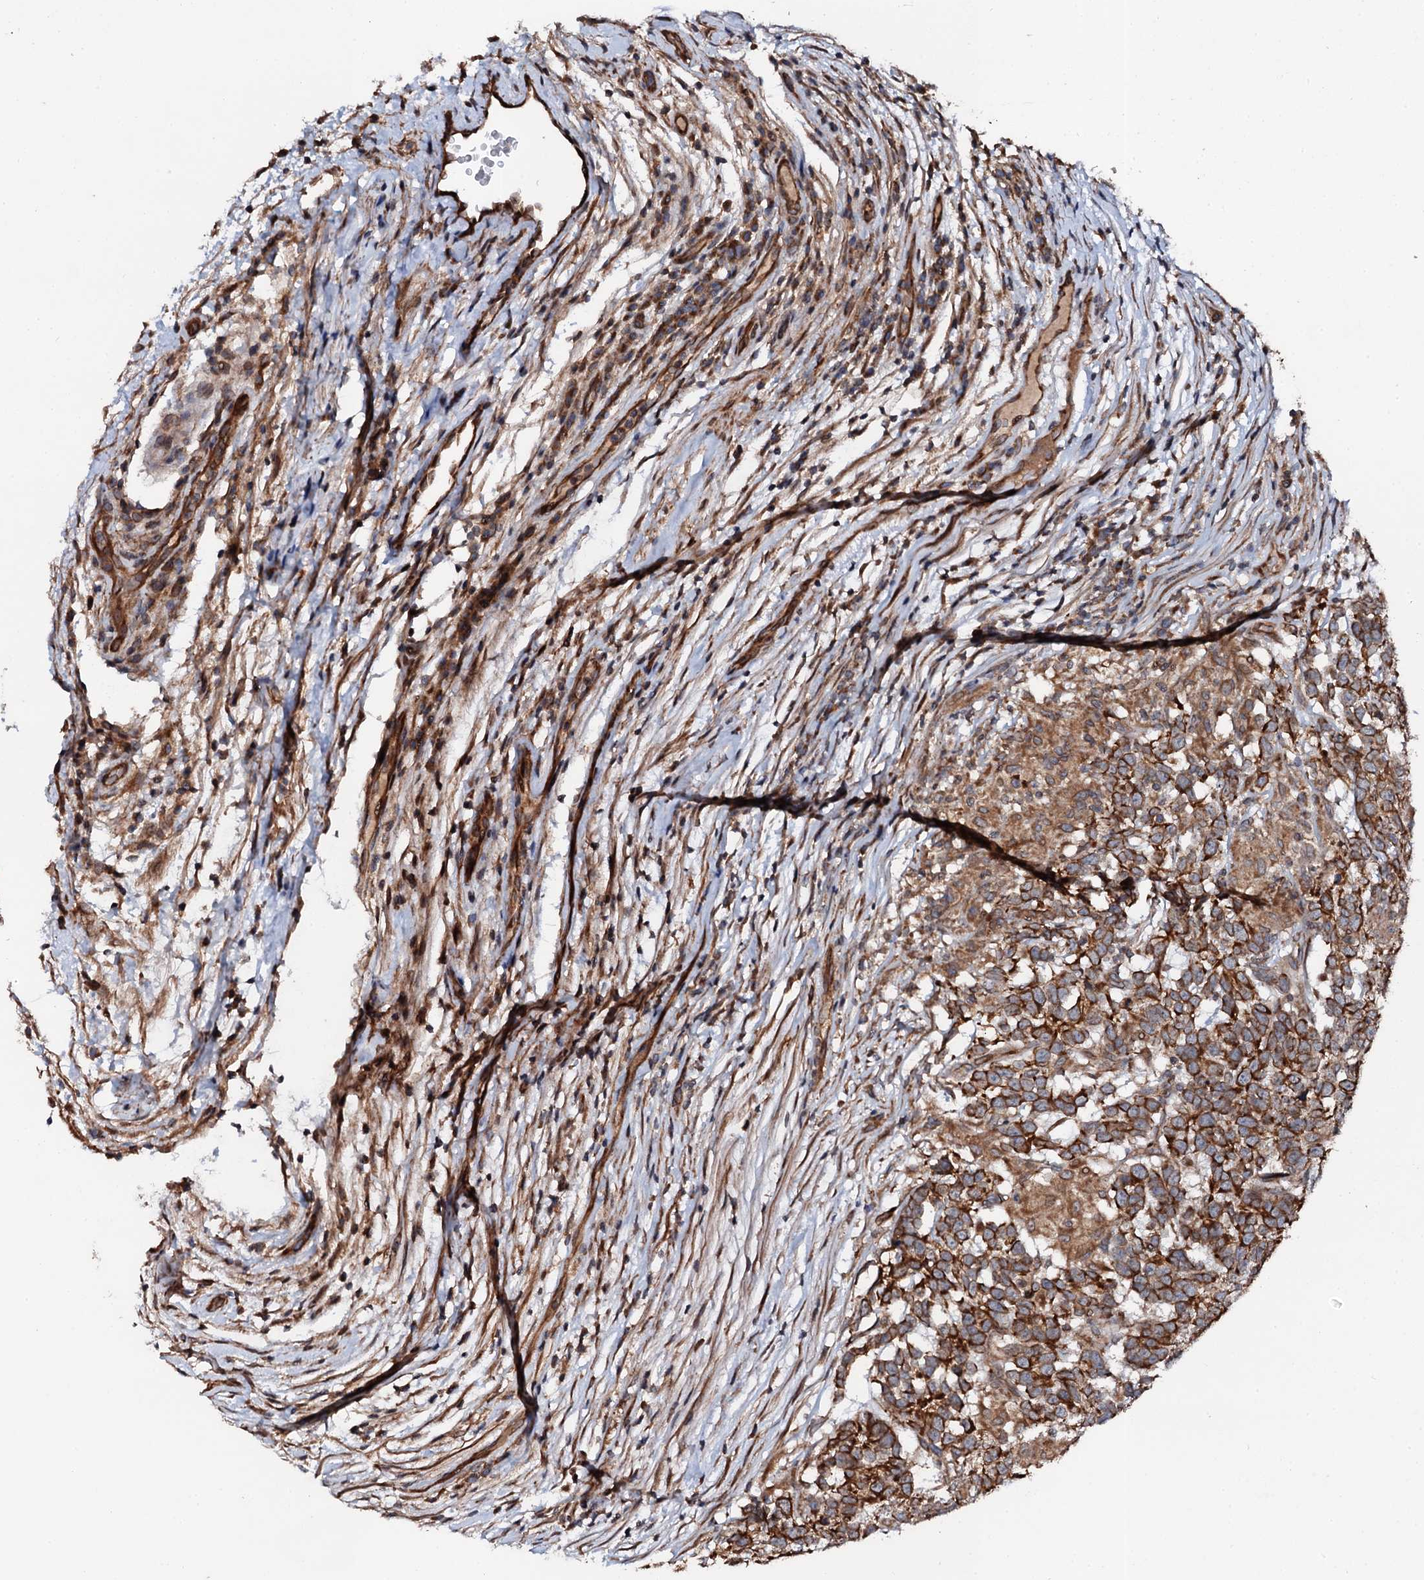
{"staining": {"intensity": "strong", "quantity": ">75%", "location": "cytoplasmic/membranous"}, "tissue": "testis cancer", "cell_type": "Tumor cells", "image_type": "cancer", "snomed": [{"axis": "morphology", "description": "Carcinoma, Embryonal, NOS"}, {"axis": "topography", "description": "Testis"}], "caption": "The micrograph exhibits staining of testis cancer, revealing strong cytoplasmic/membranous protein positivity (brown color) within tumor cells.", "gene": "GLCE", "patient": {"sex": "male", "age": 26}}